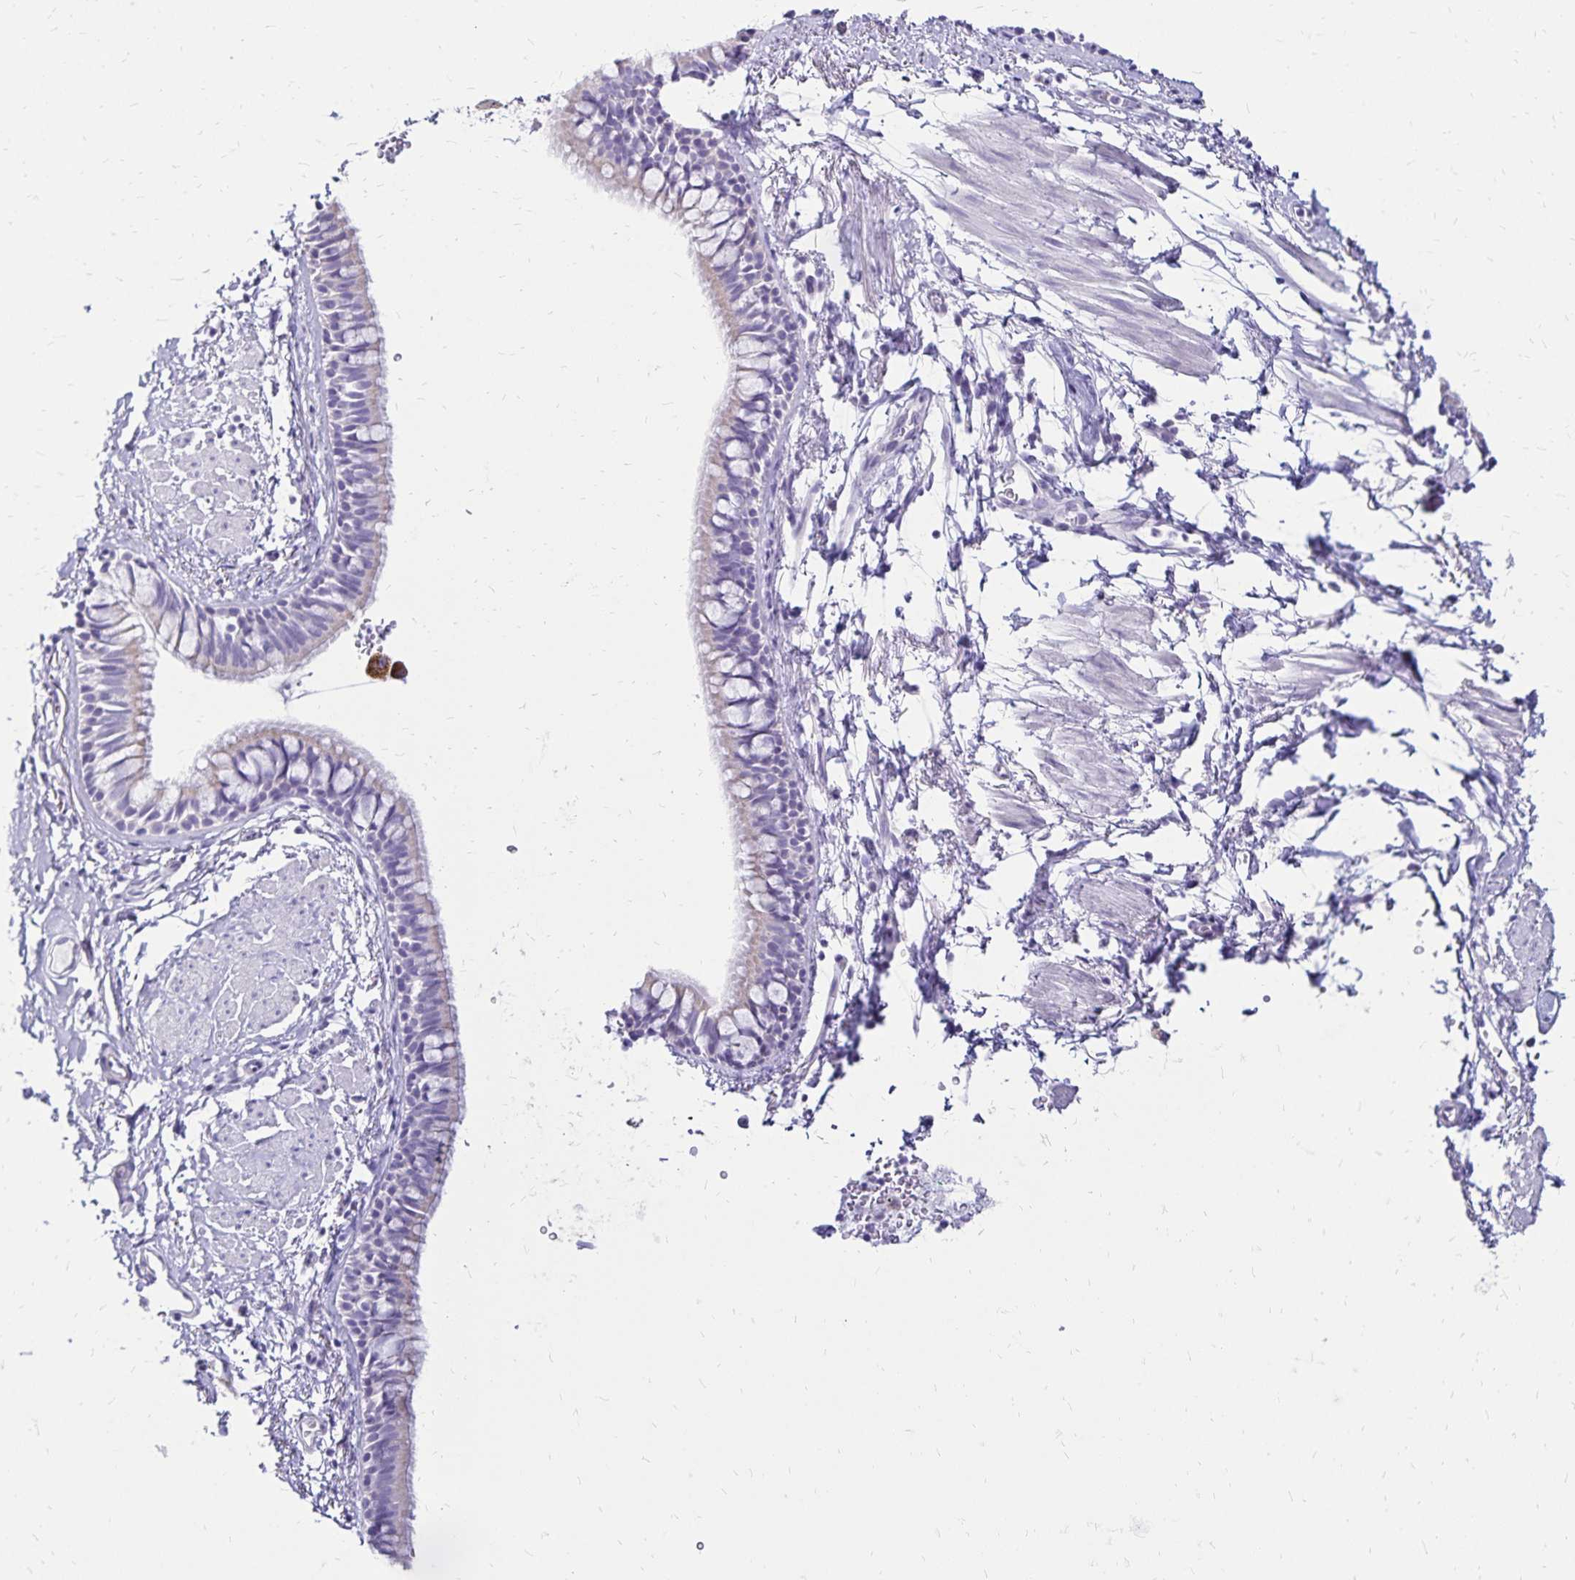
{"staining": {"intensity": "weak", "quantity": "<25%", "location": "cytoplasmic/membranous"}, "tissue": "bronchus", "cell_type": "Respiratory epithelial cells", "image_type": "normal", "snomed": [{"axis": "morphology", "description": "Normal tissue, NOS"}, {"axis": "topography", "description": "Lymph node"}, {"axis": "topography", "description": "Cartilage tissue"}, {"axis": "topography", "description": "Bronchus"}], "caption": "Protein analysis of normal bronchus reveals no significant positivity in respiratory epithelial cells. (Stains: DAB (3,3'-diaminobenzidine) immunohistochemistry with hematoxylin counter stain, Microscopy: brightfield microscopy at high magnification).", "gene": "LIN28B", "patient": {"sex": "female", "age": 70}}